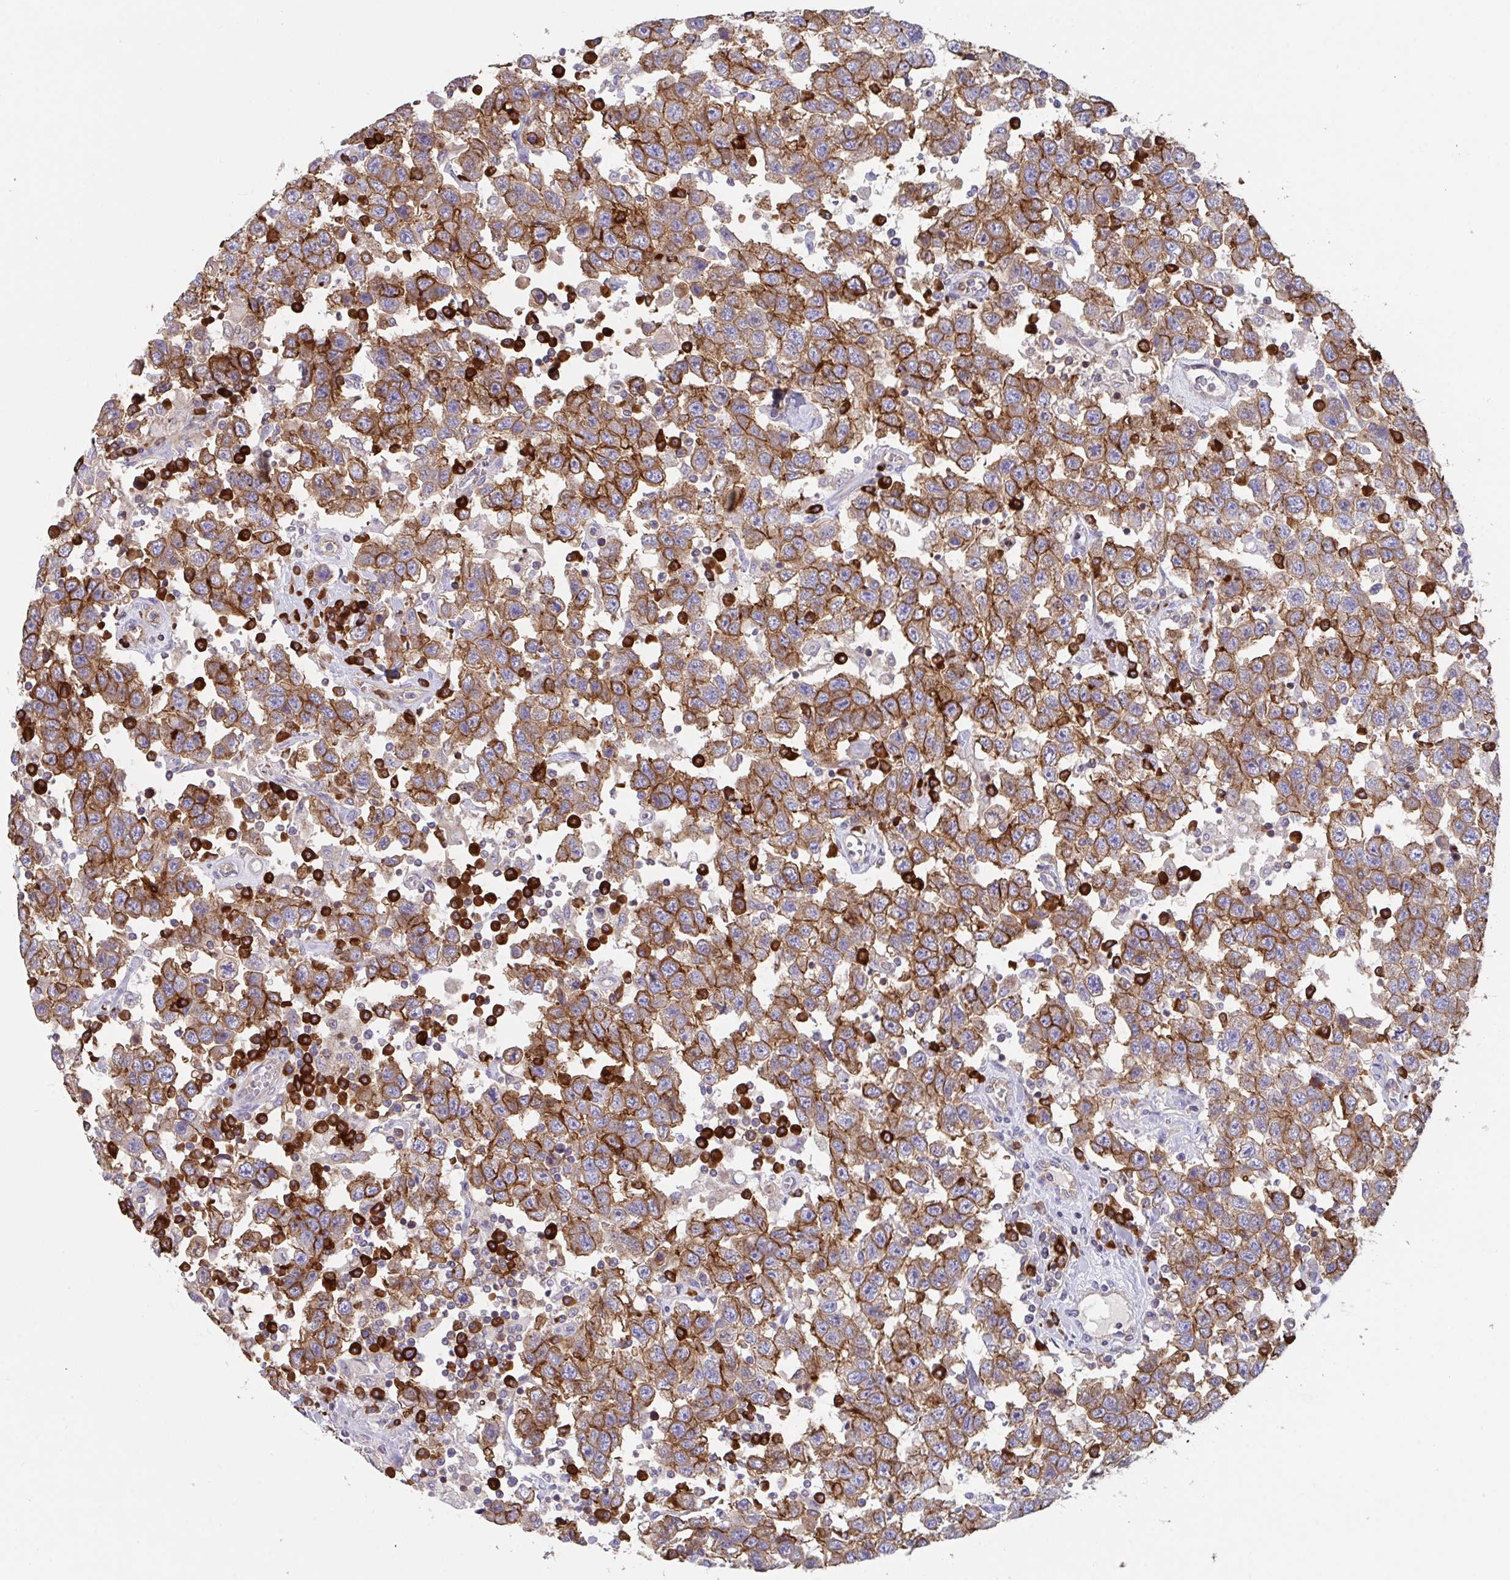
{"staining": {"intensity": "moderate", "quantity": ">75%", "location": "cytoplasmic/membranous"}, "tissue": "testis cancer", "cell_type": "Tumor cells", "image_type": "cancer", "snomed": [{"axis": "morphology", "description": "Seminoma, NOS"}, {"axis": "topography", "description": "Testis"}], "caption": "A histopathology image of human seminoma (testis) stained for a protein reveals moderate cytoplasmic/membranous brown staining in tumor cells.", "gene": "YARS2", "patient": {"sex": "male", "age": 41}}